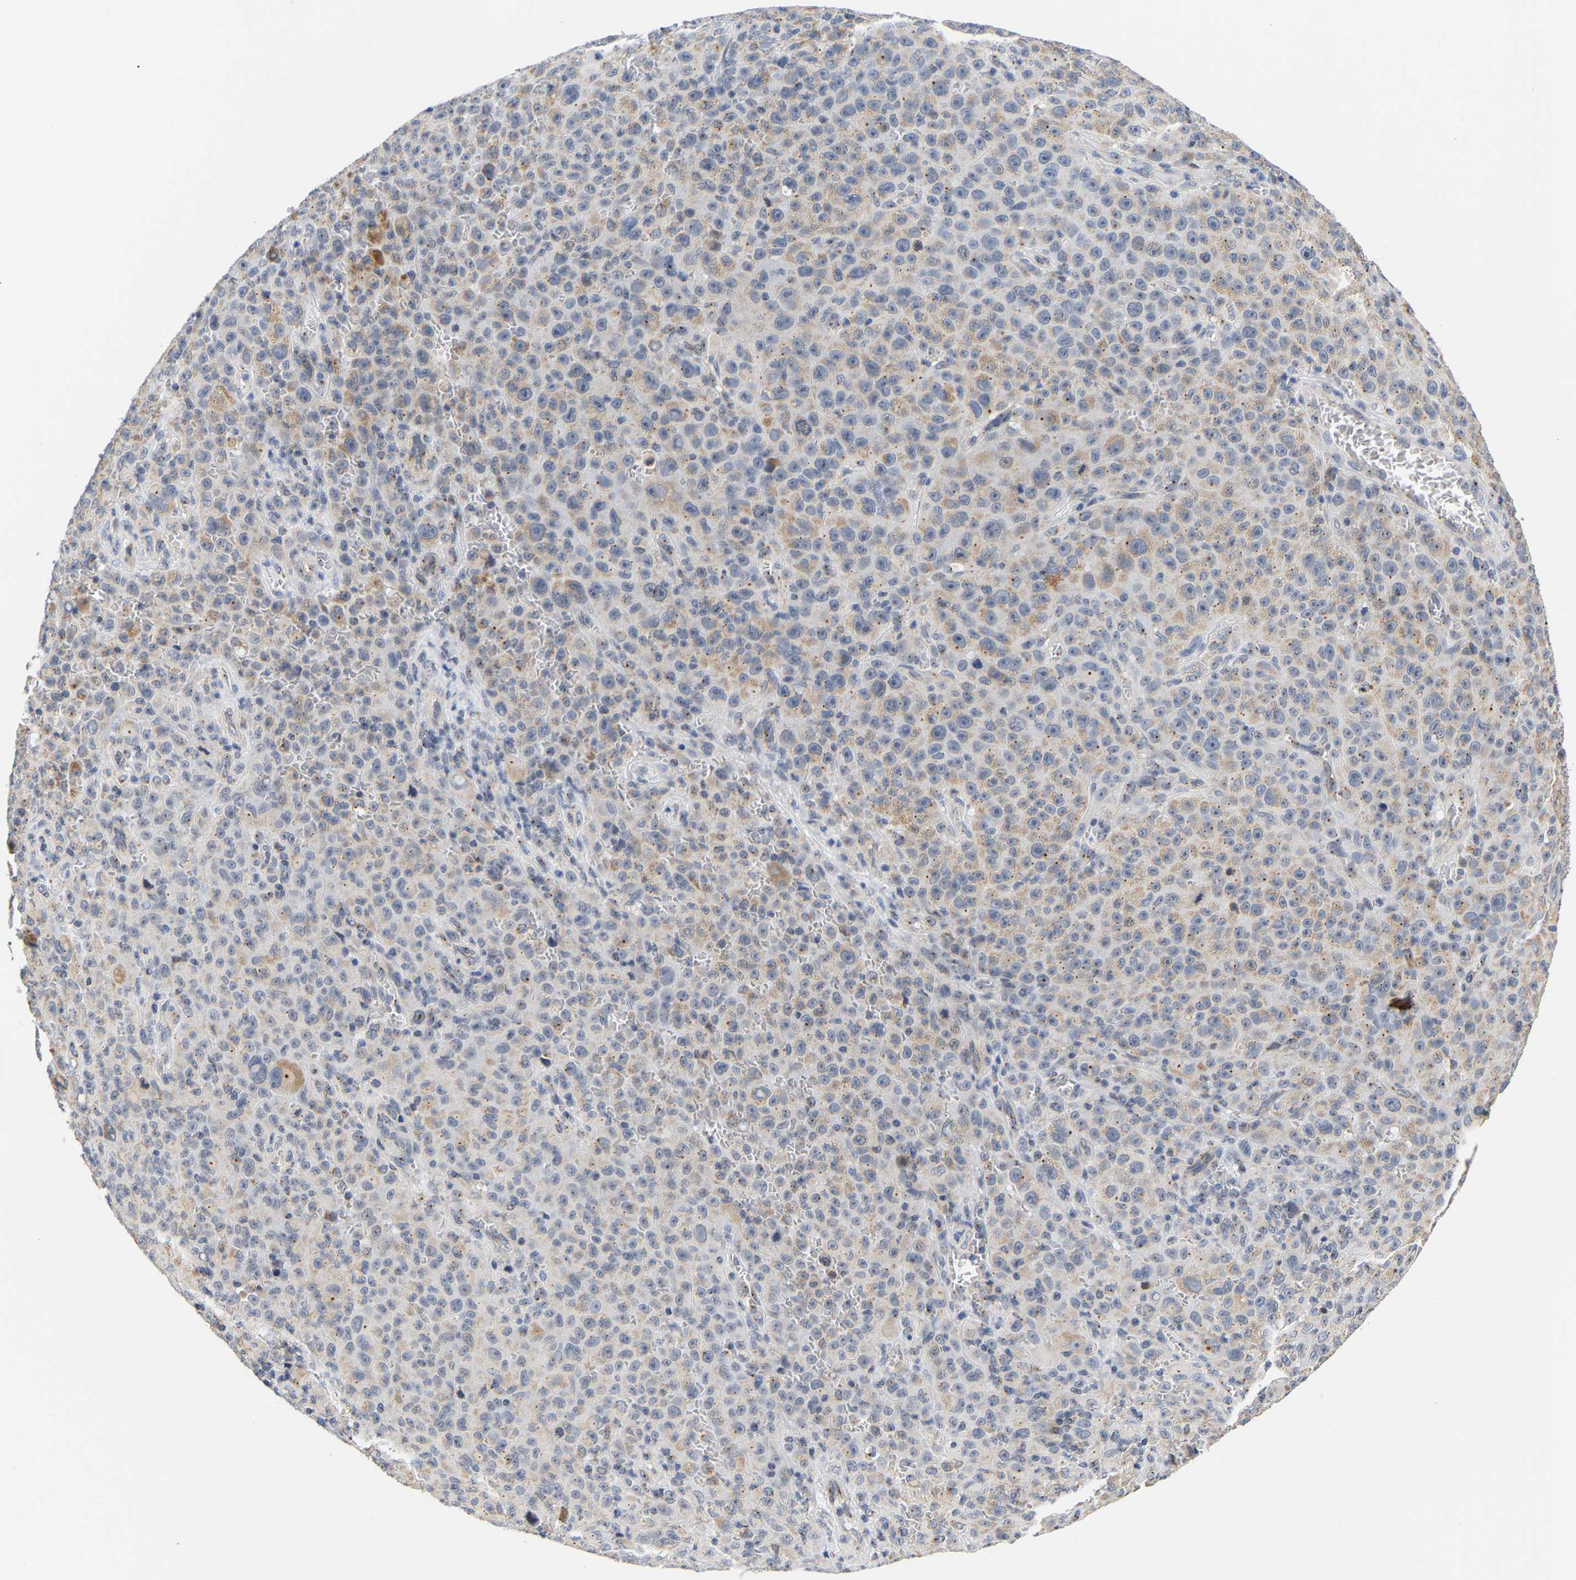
{"staining": {"intensity": "moderate", "quantity": "25%-75%", "location": "cytoplasmic/membranous"}, "tissue": "melanoma", "cell_type": "Tumor cells", "image_type": "cancer", "snomed": [{"axis": "morphology", "description": "Malignant melanoma, NOS"}, {"axis": "topography", "description": "Skin"}], "caption": "Melanoma was stained to show a protein in brown. There is medium levels of moderate cytoplasmic/membranous staining in approximately 25%-75% of tumor cells.", "gene": "PCNT", "patient": {"sex": "female", "age": 82}}